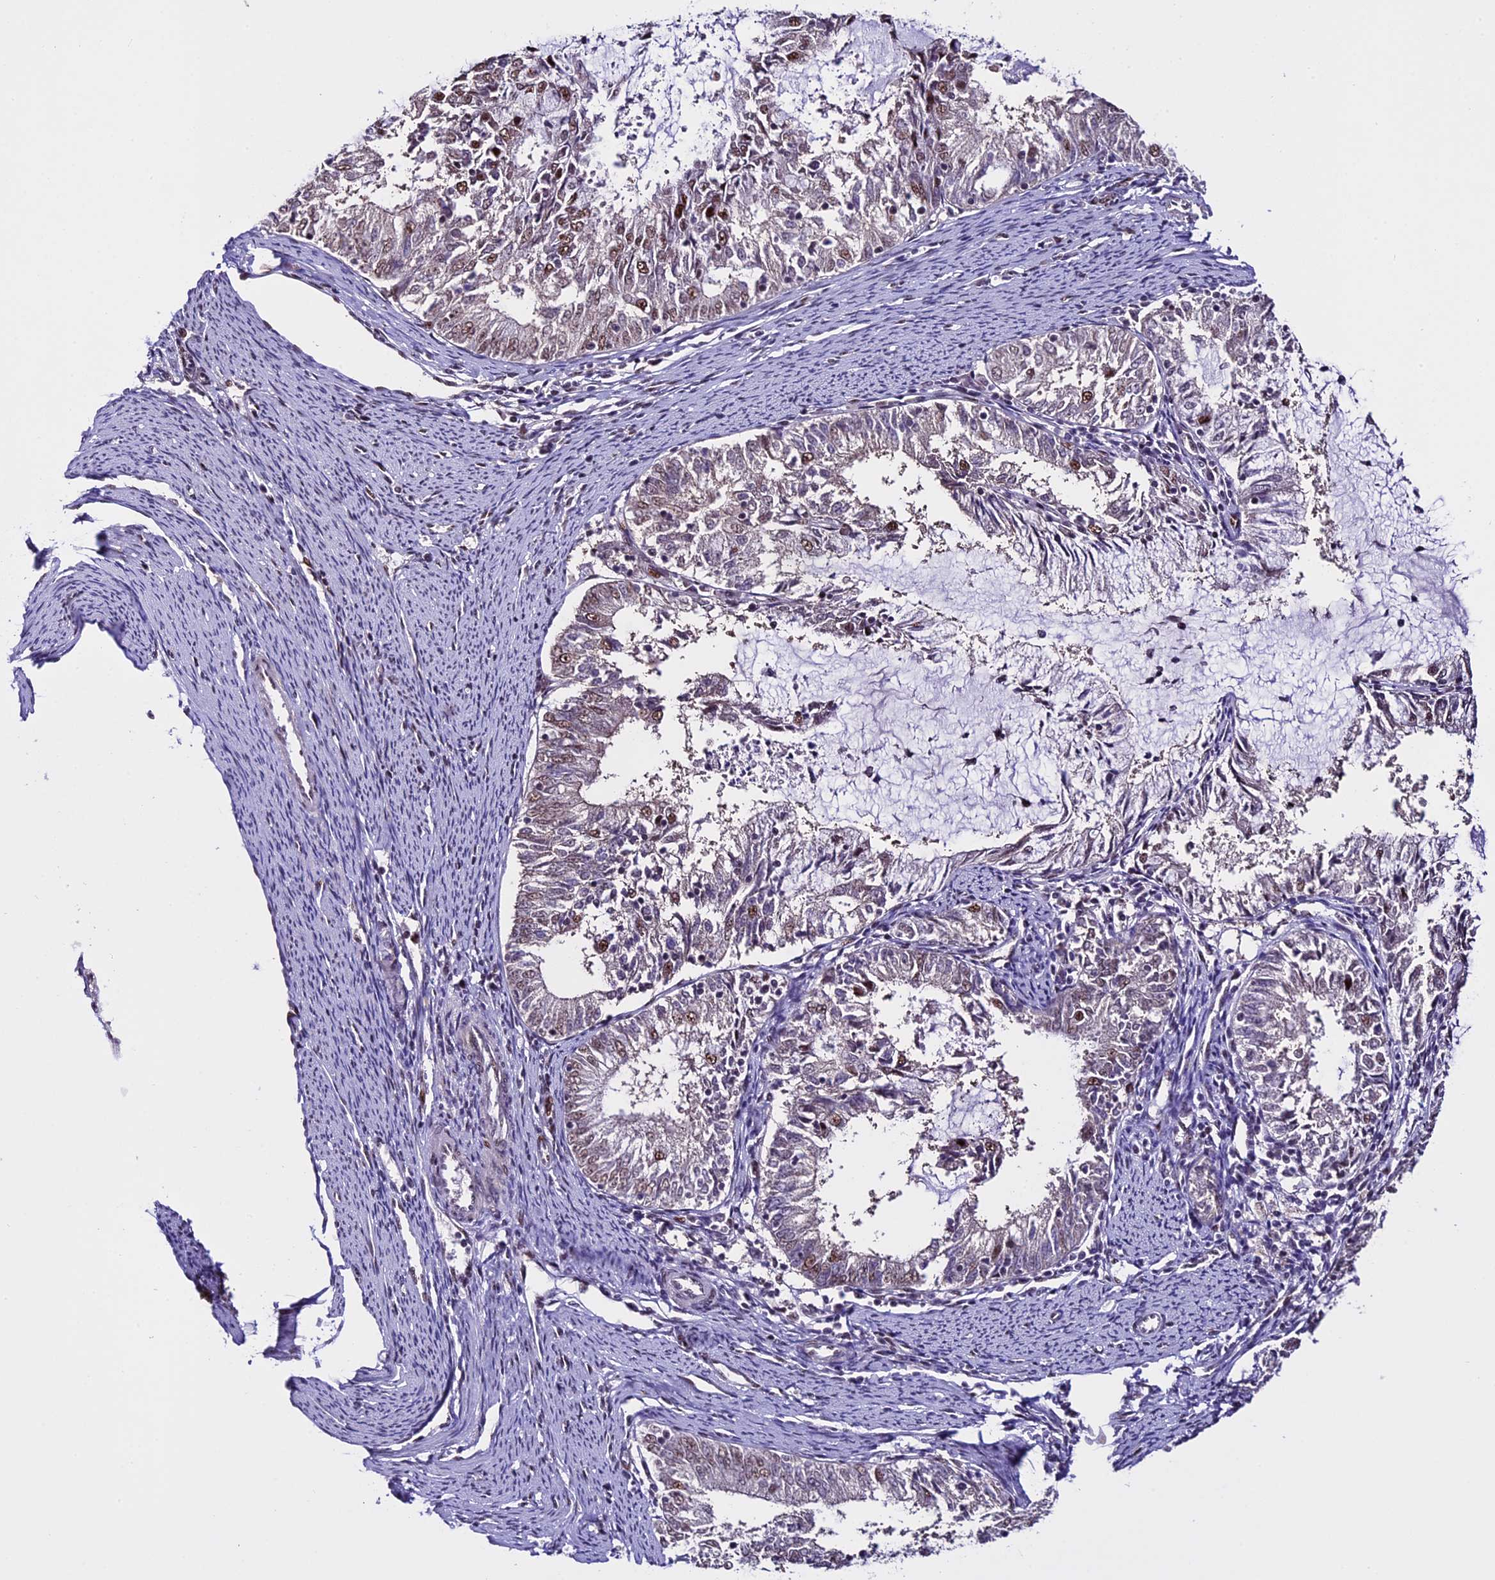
{"staining": {"intensity": "weak", "quantity": "25%-75%", "location": "nuclear"}, "tissue": "endometrial cancer", "cell_type": "Tumor cells", "image_type": "cancer", "snomed": [{"axis": "morphology", "description": "Adenocarcinoma, NOS"}, {"axis": "topography", "description": "Endometrium"}], "caption": "Protein staining shows weak nuclear positivity in about 25%-75% of tumor cells in endometrial adenocarcinoma. (Stains: DAB (3,3'-diaminobenzidine) in brown, nuclei in blue, Microscopy: brightfield microscopy at high magnification).", "gene": "TCP11L2", "patient": {"sex": "female", "age": 57}}